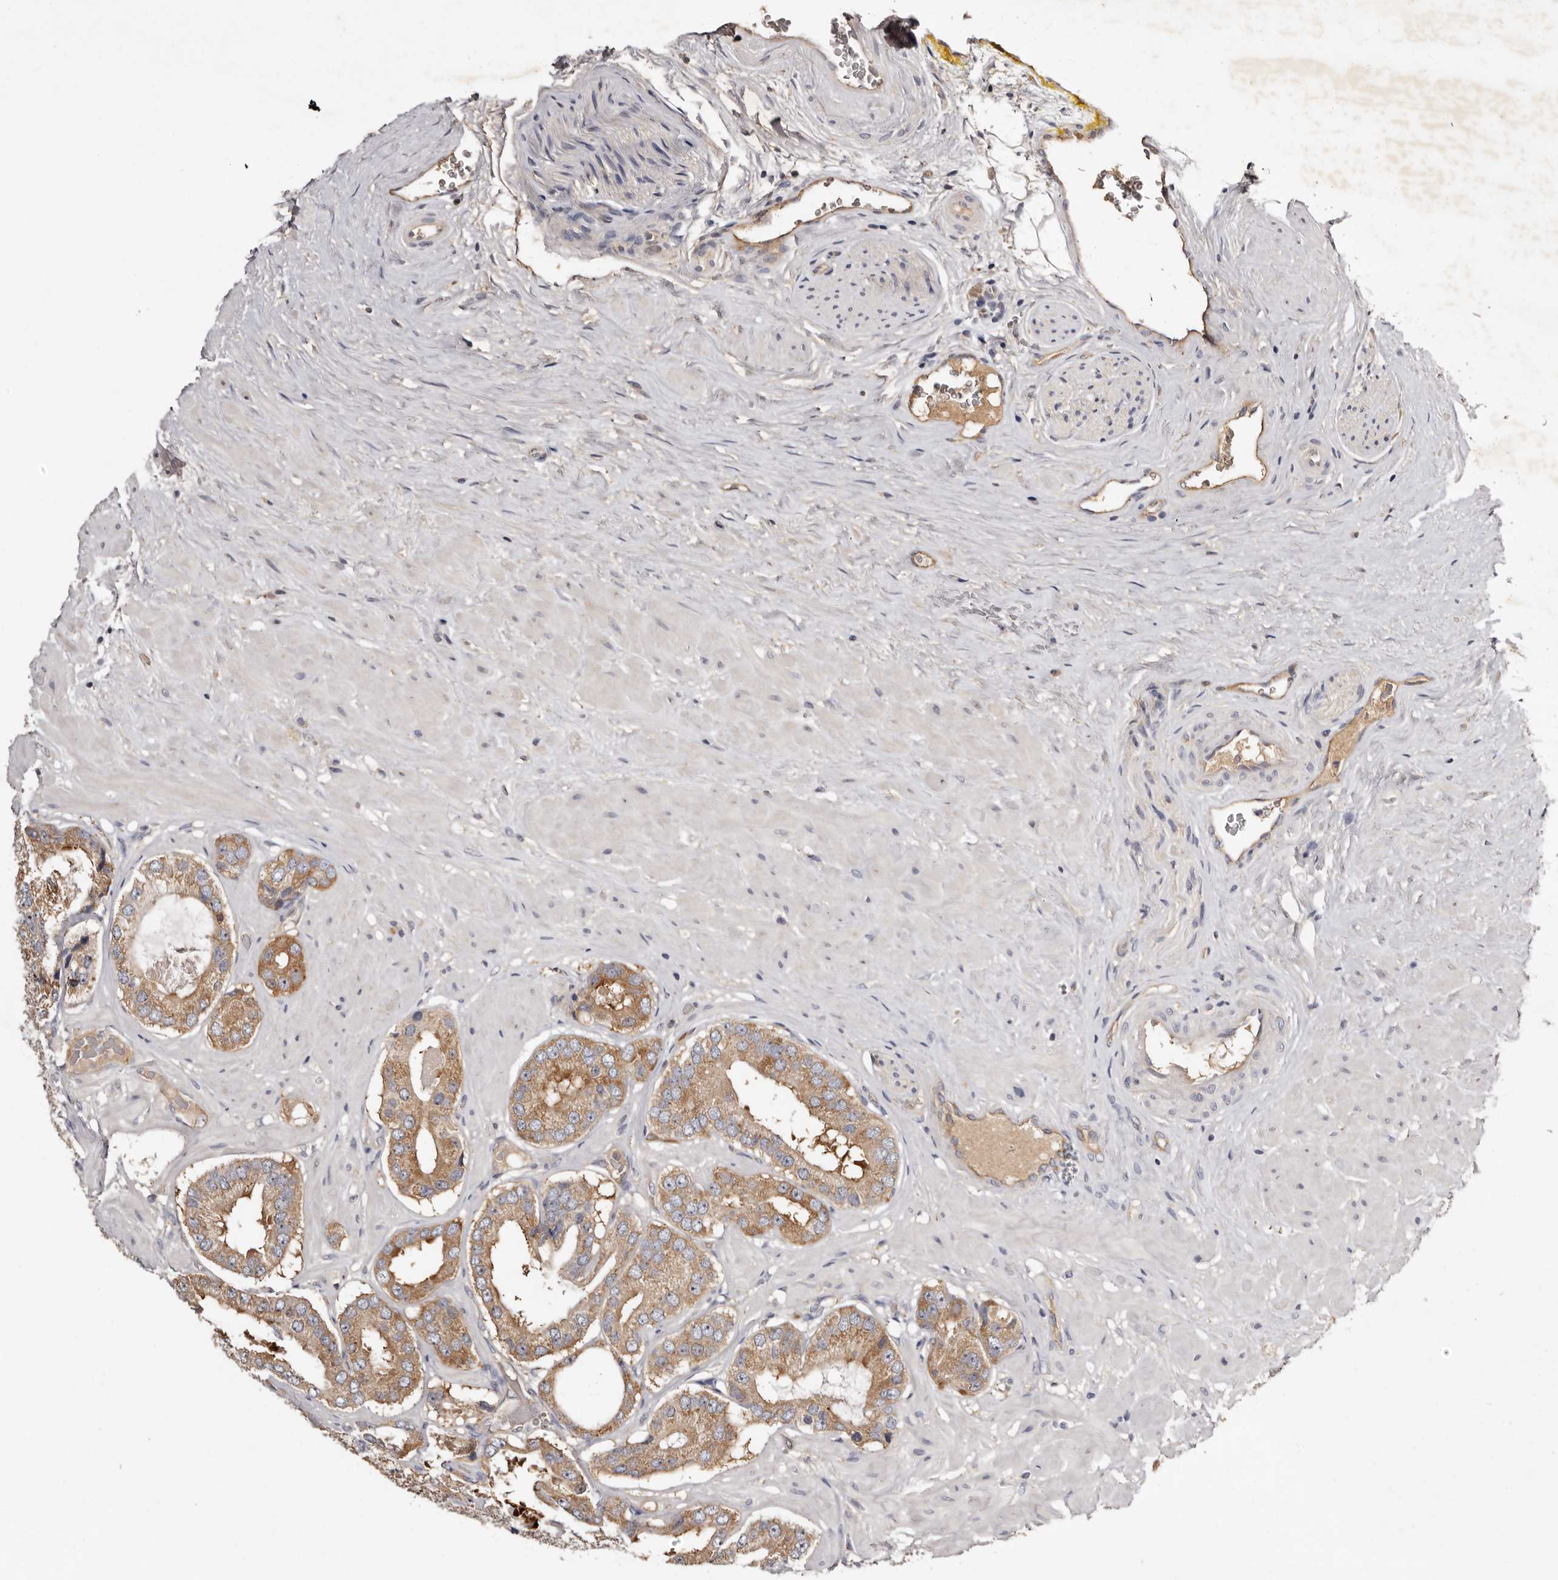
{"staining": {"intensity": "moderate", "quantity": ">75%", "location": "cytoplasmic/membranous"}, "tissue": "prostate cancer", "cell_type": "Tumor cells", "image_type": "cancer", "snomed": [{"axis": "morphology", "description": "Adenocarcinoma, High grade"}, {"axis": "topography", "description": "Prostate"}], "caption": "Adenocarcinoma (high-grade) (prostate) stained for a protein (brown) exhibits moderate cytoplasmic/membranous positive expression in approximately >75% of tumor cells.", "gene": "LTV1", "patient": {"sex": "male", "age": 59}}